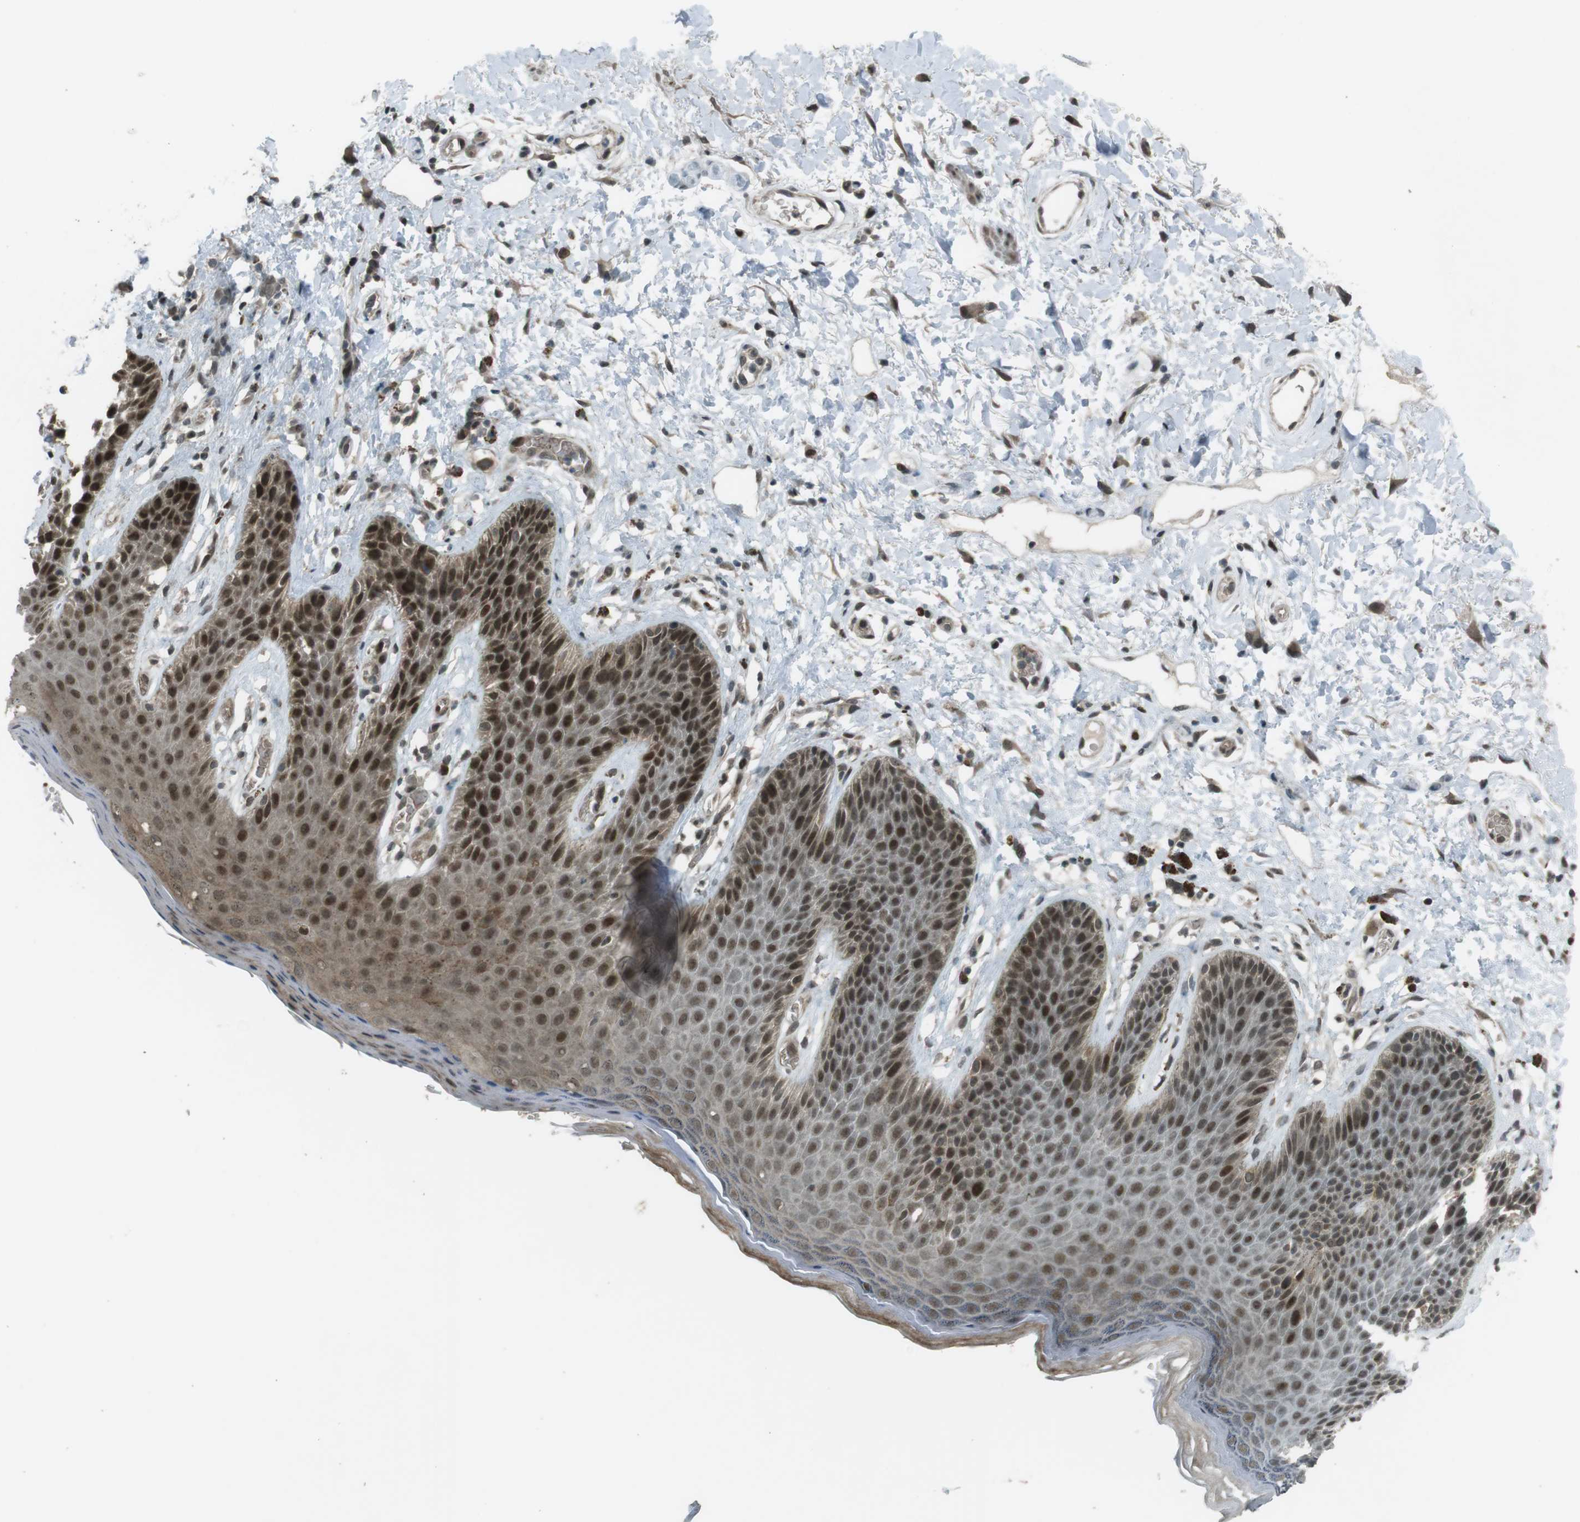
{"staining": {"intensity": "strong", "quantity": ">75%", "location": "cytoplasmic/membranous,nuclear"}, "tissue": "skin", "cell_type": "Epidermal cells", "image_type": "normal", "snomed": [{"axis": "morphology", "description": "Normal tissue, NOS"}, {"axis": "topography", "description": "Anal"}], "caption": "DAB (3,3'-diaminobenzidine) immunohistochemical staining of normal human skin shows strong cytoplasmic/membranous,nuclear protein expression in approximately >75% of epidermal cells.", "gene": "SLITRK5", "patient": {"sex": "female", "age": 46}}